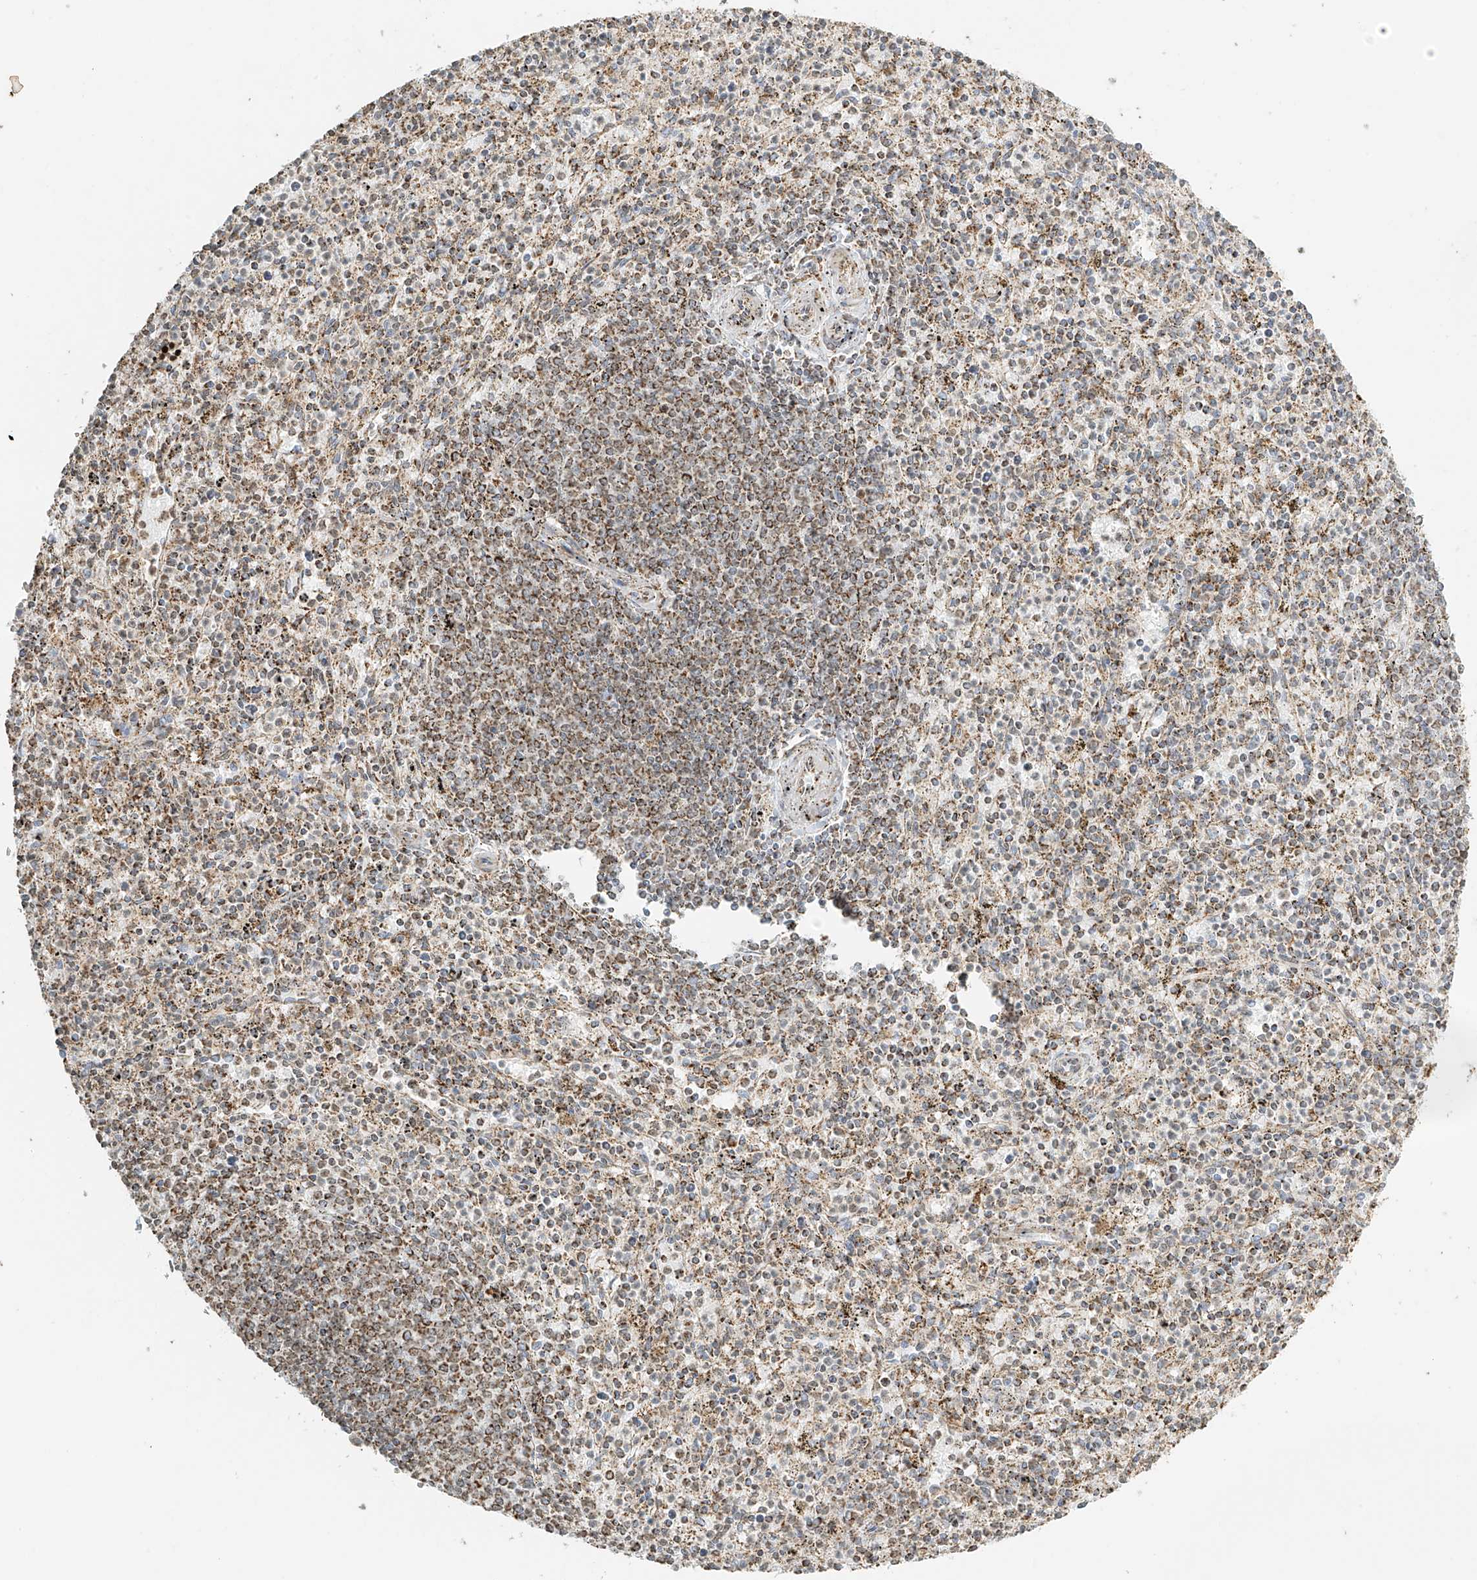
{"staining": {"intensity": "moderate", "quantity": ">75%", "location": "cytoplasmic/membranous"}, "tissue": "spleen", "cell_type": "Cells in red pulp", "image_type": "normal", "snomed": [{"axis": "morphology", "description": "Normal tissue, NOS"}, {"axis": "topography", "description": "Spleen"}], "caption": "About >75% of cells in red pulp in benign human spleen show moderate cytoplasmic/membranous protein expression as visualized by brown immunohistochemical staining.", "gene": "MIPEP", "patient": {"sex": "male", "age": 72}}